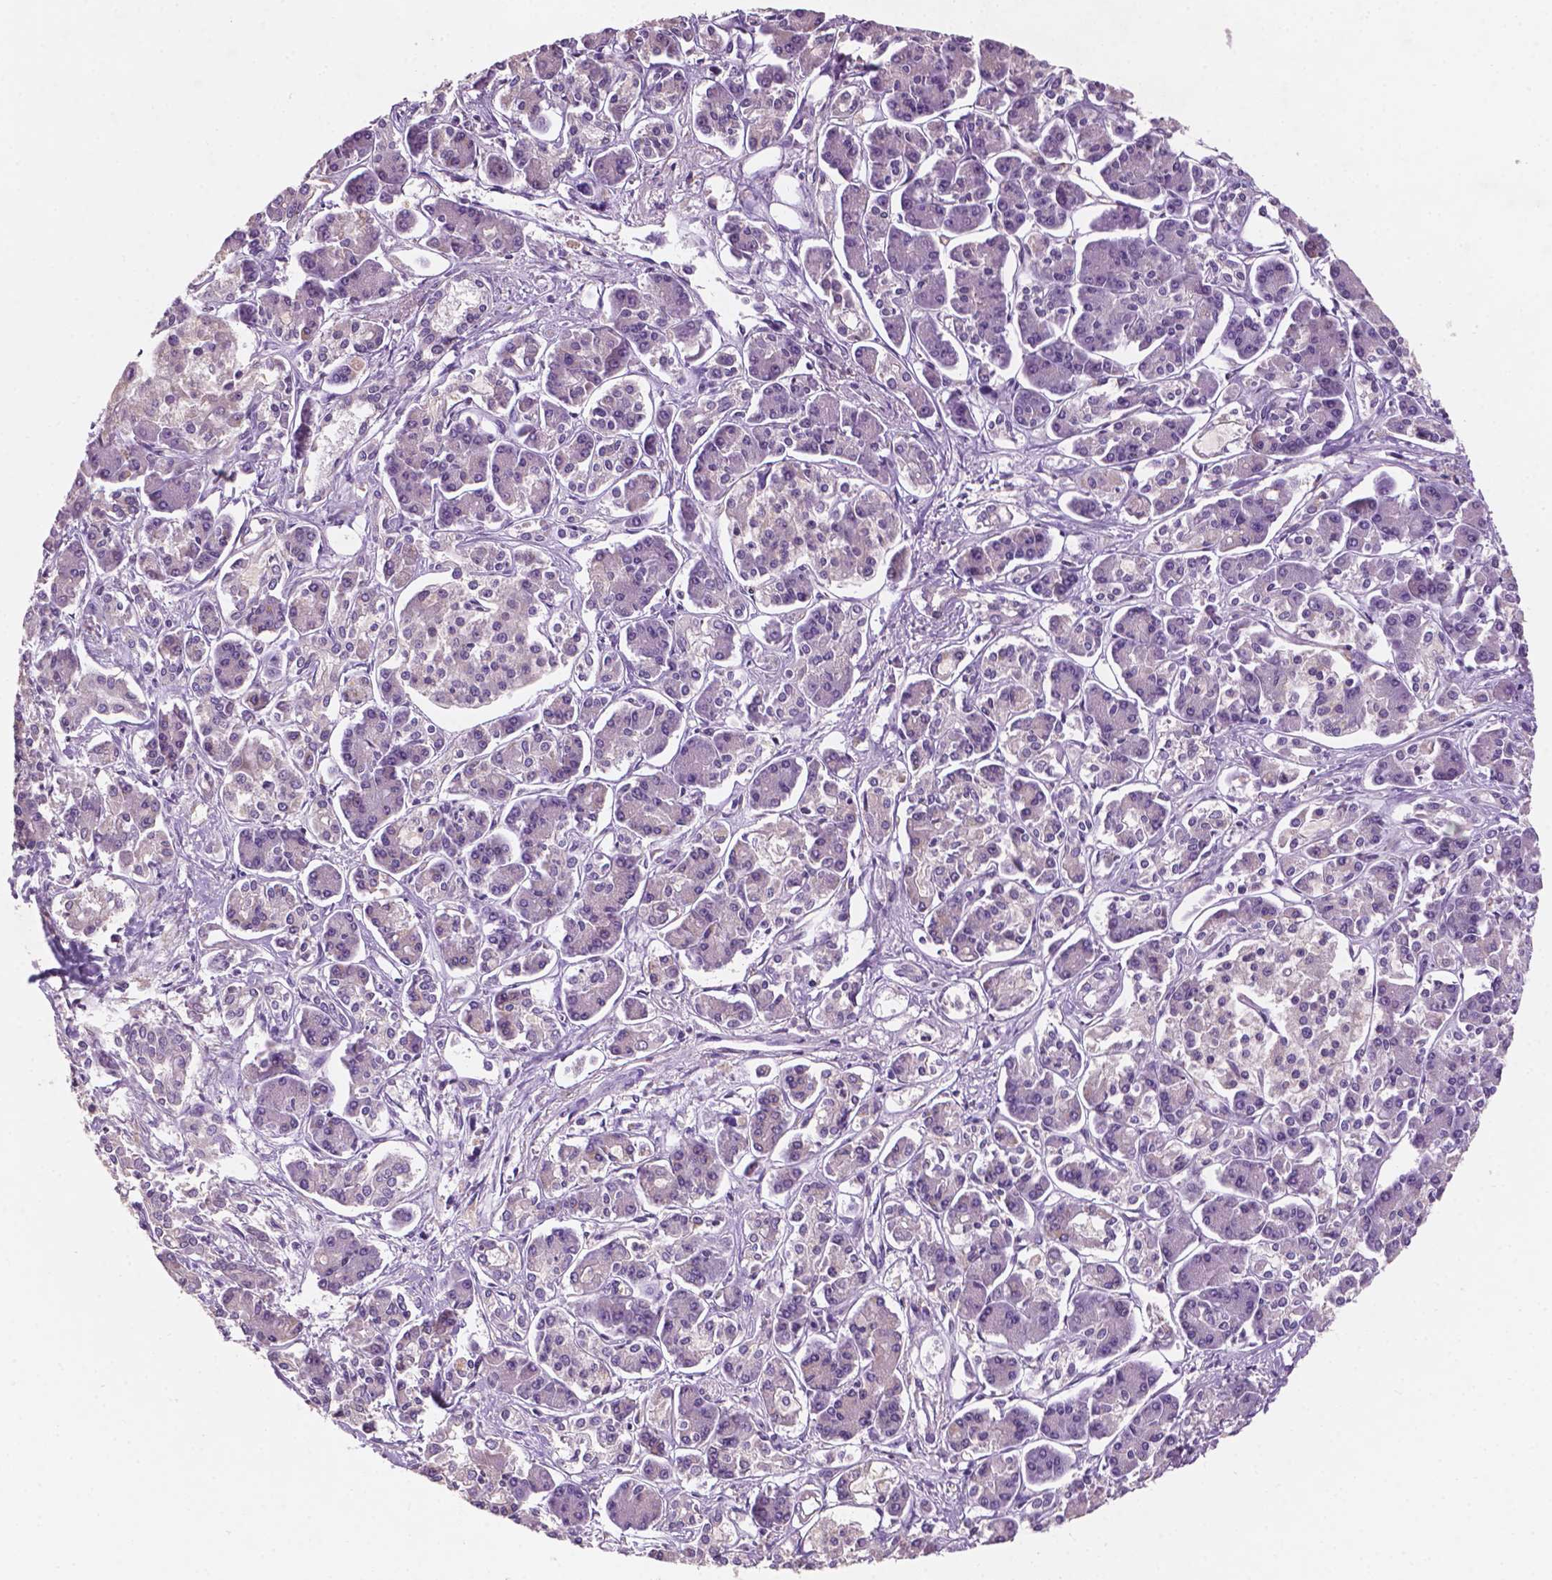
{"staining": {"intensity": "negative", "quantity": "none", "location": "none"}, "tissue": "pancreatic cancer", "cell_type": "Tumor cells", "image_type": "cancer", "snomed": [{"axis": "morphology", "description": "Adenocarcinoma, NOS"}, {"axis": "topography", "description": "Pancreas"}], "caption": "Tumor cells show no significant protein staining in adenocarcinoma (pancreatic). The staining was performed using DAB to visualize the protein expression in brown, while the nuclei were stained in blue with hematoxylin (Magnification: 20x).", "gene": "GXYLT2", "patient": {"sex": "male", "age": 85}}